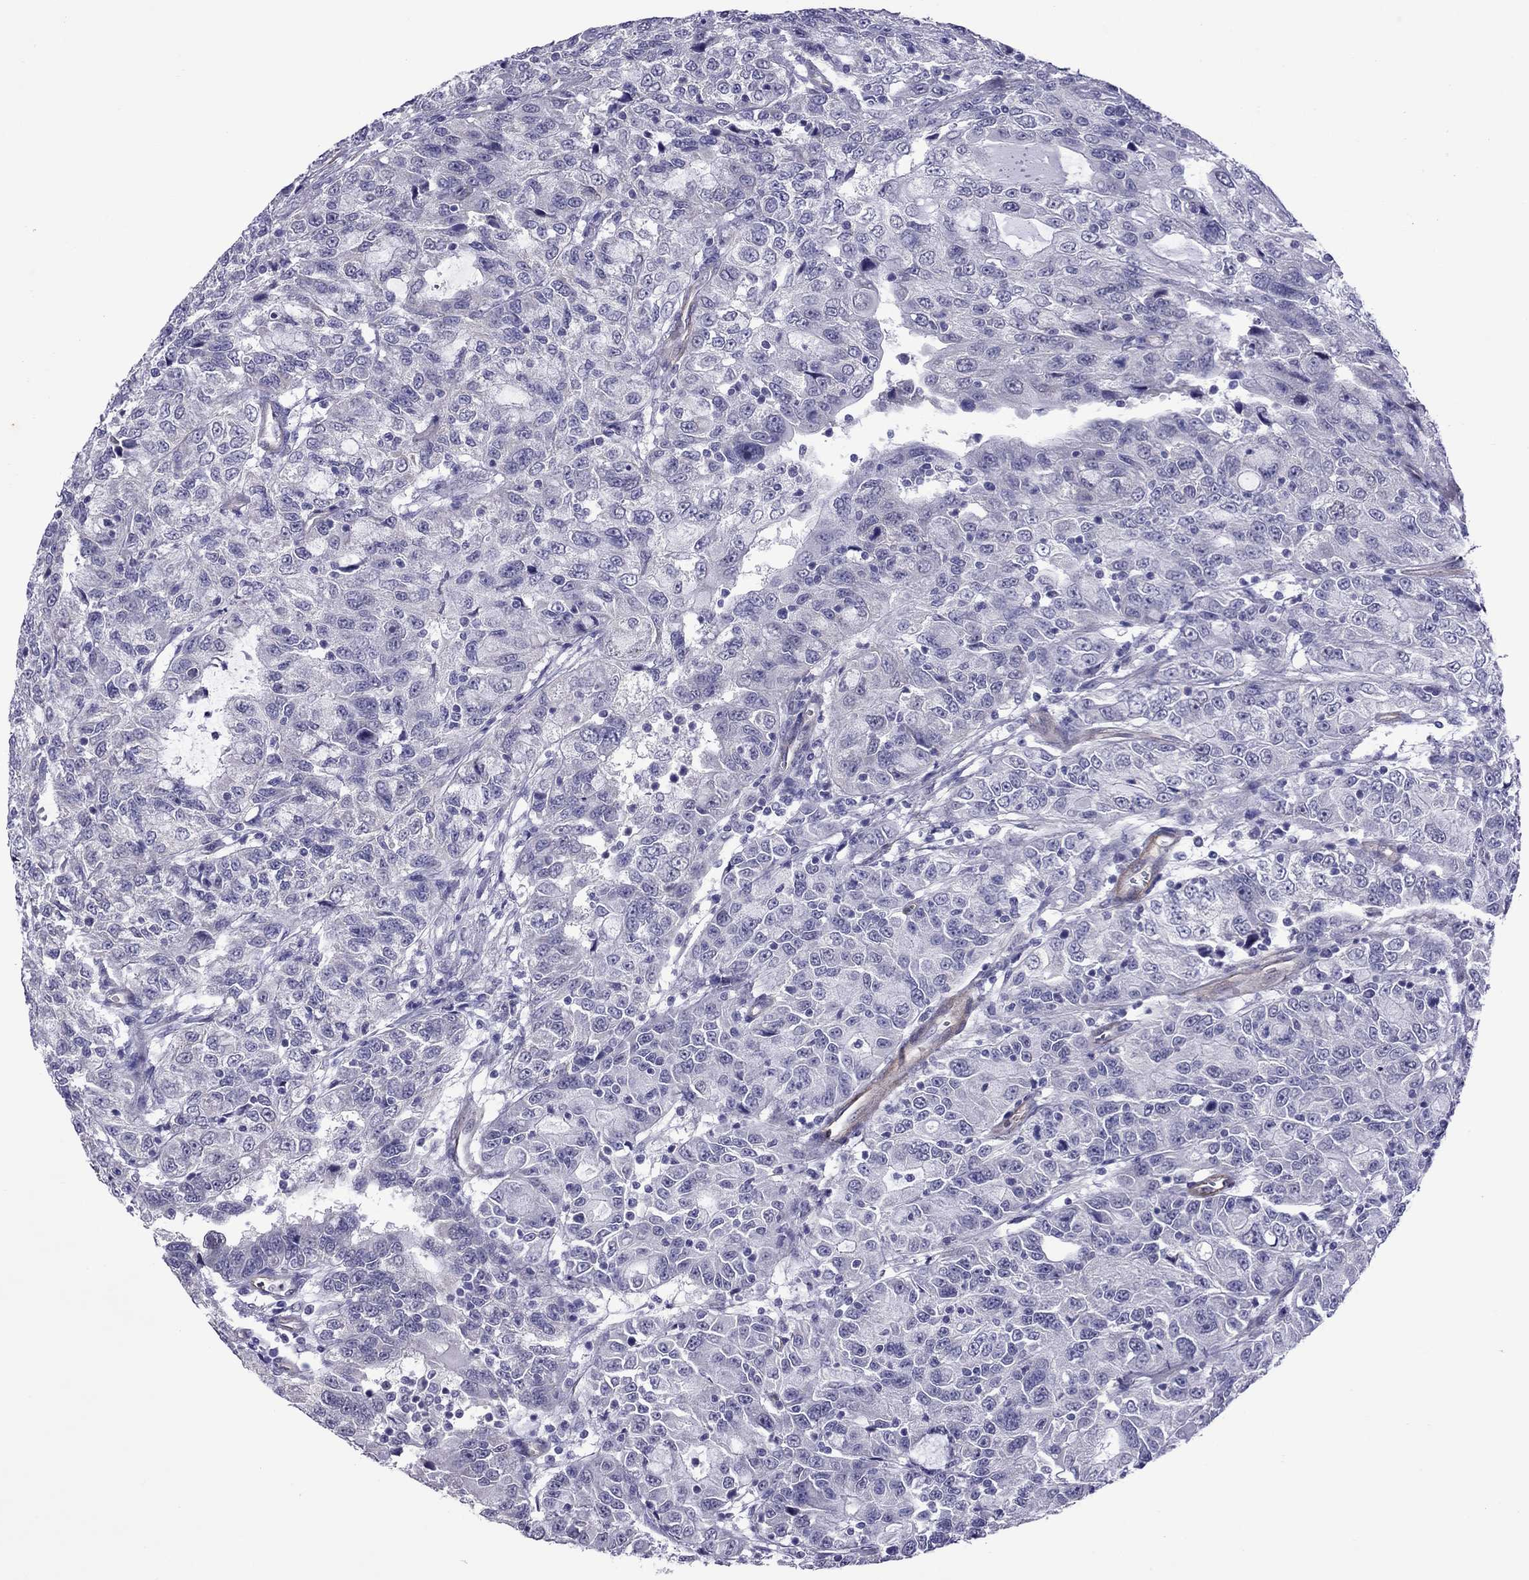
{"staining": {"intensity": "negative", "quantity": "none", "location": "none"}, "tissue": "urothelial cancer", "cell_type": "Tumor cells", "image_type": "cancer", "snomed": [{"axis": "morphology", "description": "Urothelial carcinoma, NOS"}, {"axis": "morphology", "description": "Urothelial carcinoma, High grade"}, {"axis": "topography", "description": "Urinary bladder"}], "caption": "DAB immunohistochemical staining of urothelial cancer demonstrates no significant staining in tumor cells.", "gene": "CHRNA5", "patient": {"sex": "female", "age": 73}}